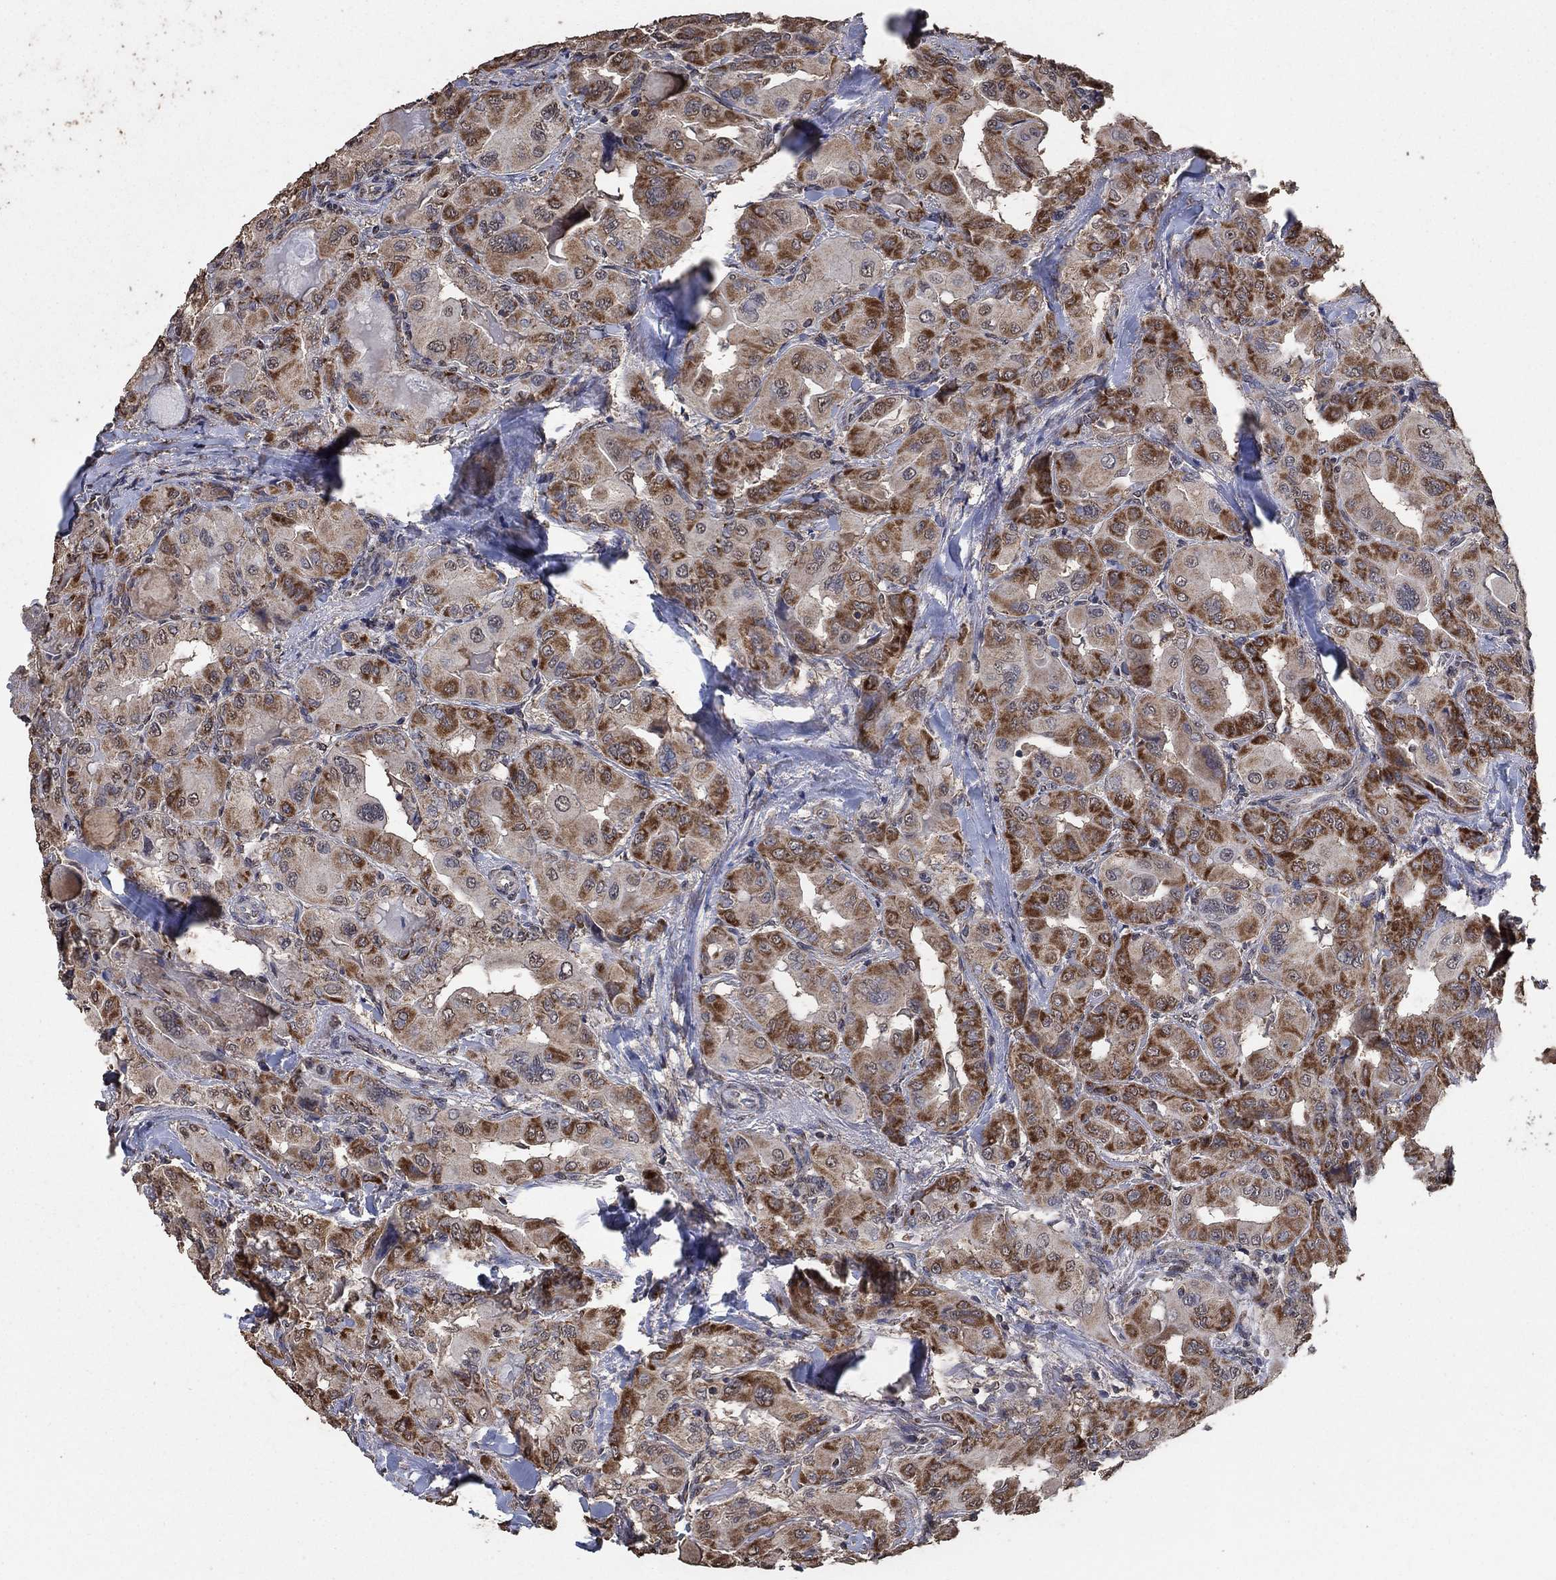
{"staining": {"intensity": "strong", "quantity": "25%-75%", "location": "cytoplasmic/membranous"}, "tissue": "thyroid cancer", "cell_type": "Tumor cells", "image_type": "cancer", "snomed": [{"axis": "morphology", "description": "Normal tissue, NOS"}, {"axis": "morphology", "description": "Papillary adenocarcinoma, NOS"}, {"axis": "topography", "description": "Thyroid gland"}], "caption": "A photomicrograph of thyroid cancer (papillary adenocarcinoma) stained for a protein demonstrates strong cytoplasmic/membranous brown staining in tumor cells.", "gene": "MRPS24", "patient": {"sex": "female", "age": 66}}